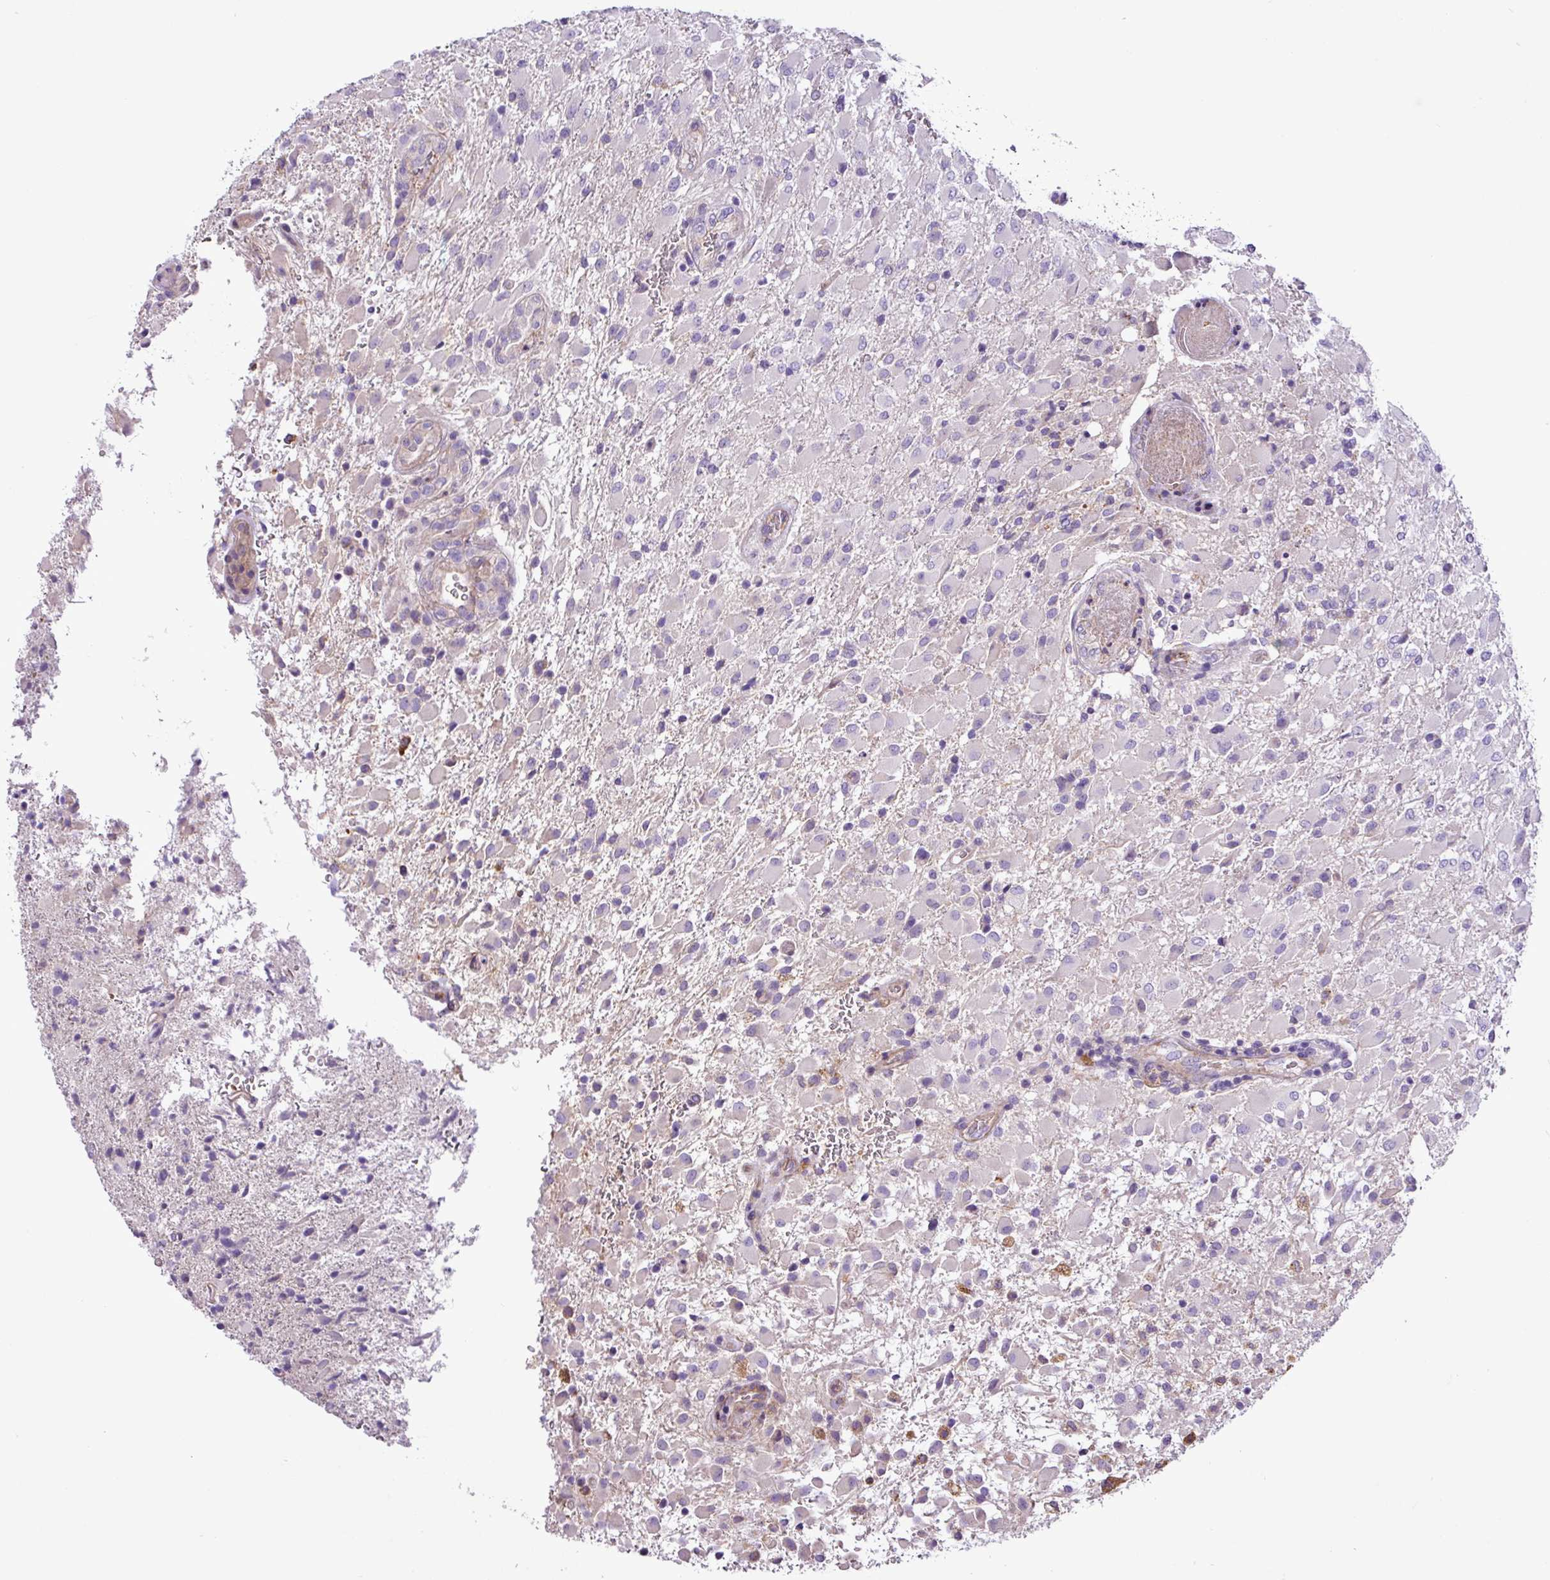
{"staining": {"intensity": "negative", "quantity": "none", "location": "none"}, "tissue": "glioma", "cell_type": "Tumor cells", "image_type": "cancer", "snomed": [{"axis": "morphology", "description": "Glioma, malignant, Low grade"}, {"axis": "topography", "description": "Brain"}], "caption": "Immunohistochemistry (IHC) photomicrograph of glioma stained for a protein (brown), which demonstrates no expression in tumor cells.", "gene": "C11orf91", "patient": {"sex": "male", "age": 65}}